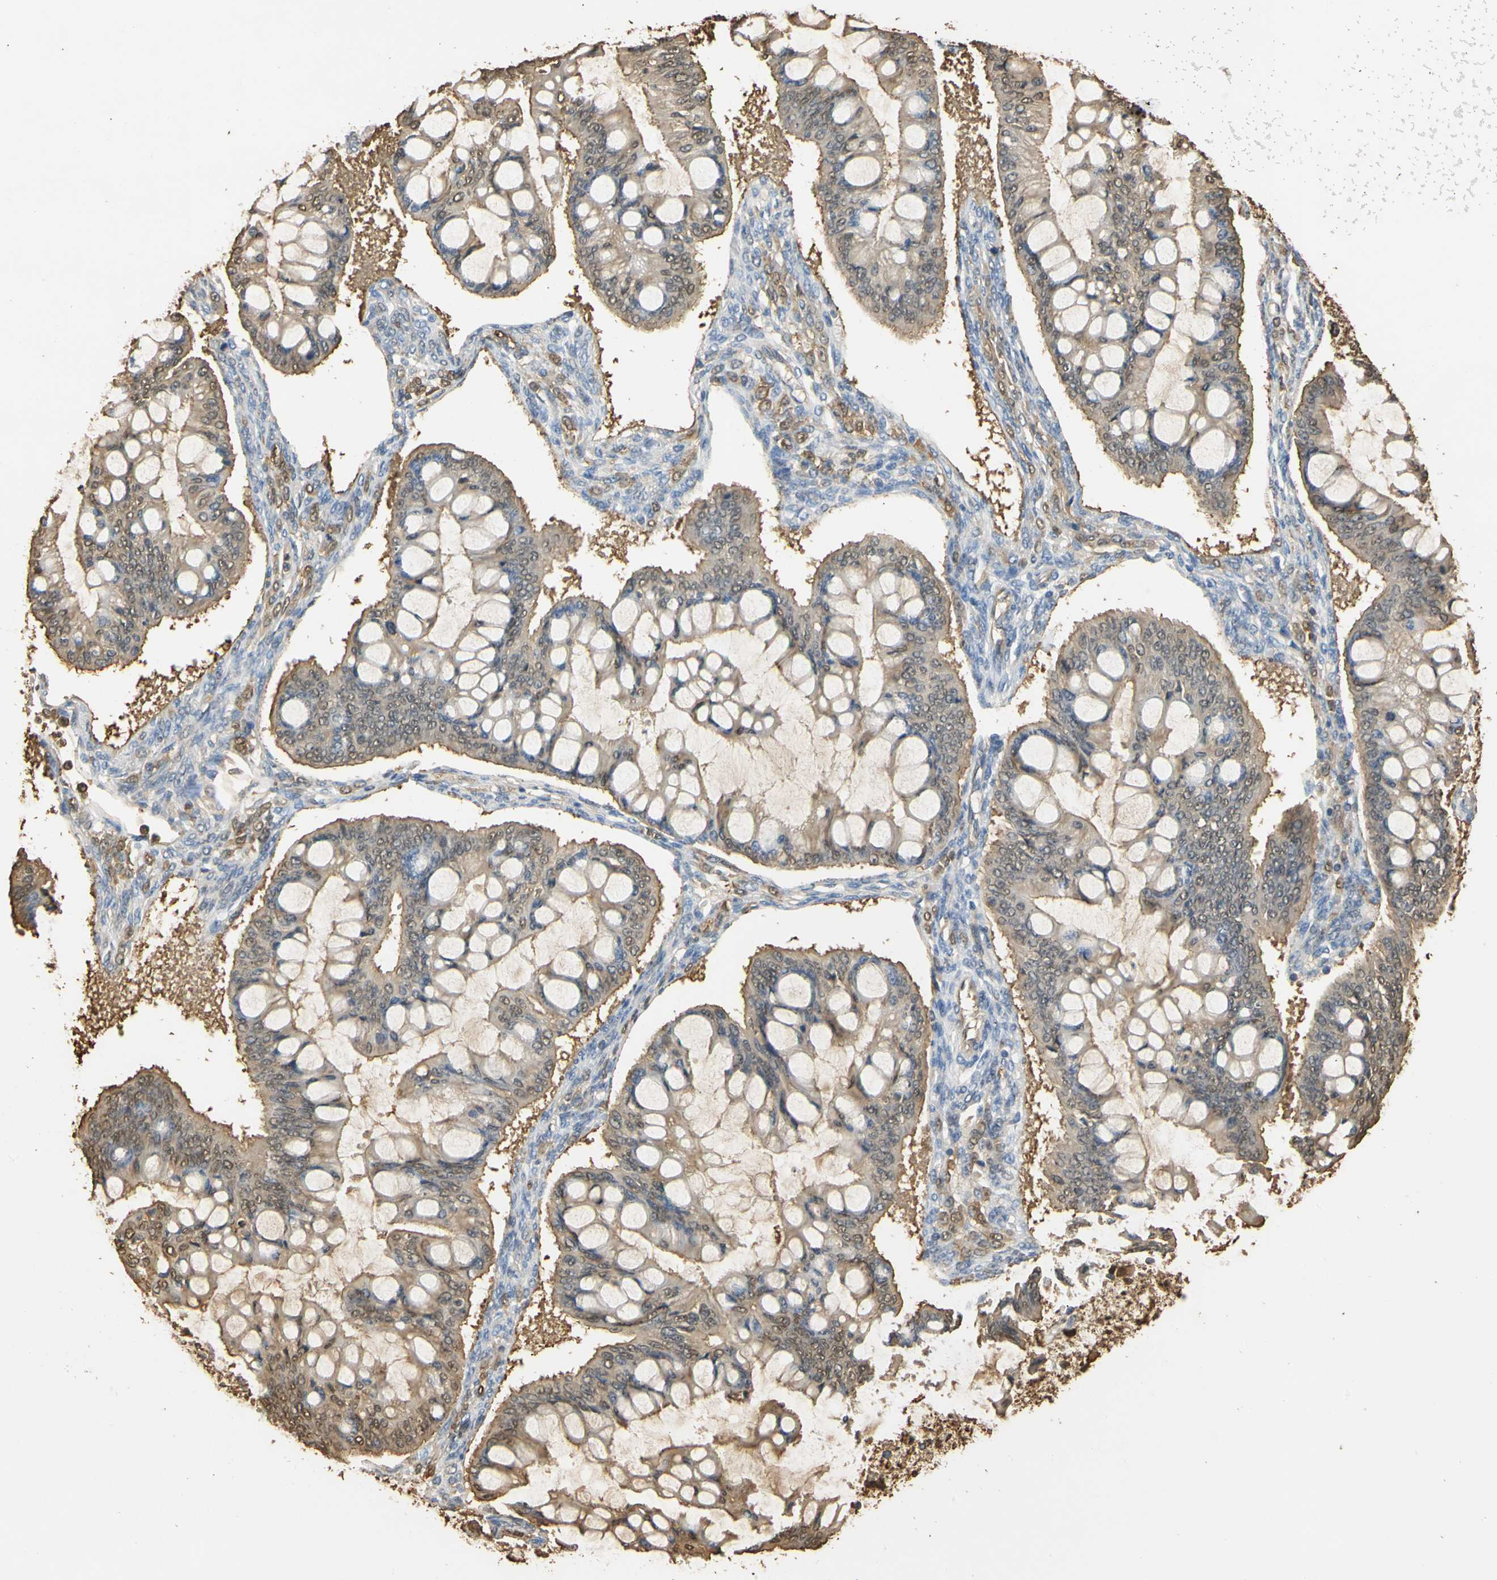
{"staining": {"intensity": "weak", "quantity": ">75%", "location": "cytoplasmic/membranous,nuclear"}, "tissue": "ovarian cancer", "cell_type": "Tumor cells", "image_type": "cancer", "snomed": [{"axis": "morphology", "description": "Cystadenocarcinoma, mucinous, NOS"}, {"axis": "topography", "description": "Ovary"}], "caption": "Immunohistochemistry micrograph of neoplastic tissue: human ovarian cancer (mucinous cystadenocarcinoma) stained using IHC displays low levels of weak protein expression localized specifically in the cytoplasmic/membranous and nuclear of tumor cells, appearing as a cytoplasmic/membranous and nuclear brown color.", "gene": "S100A6", "patient": {"sex": "female", "age": 73}}